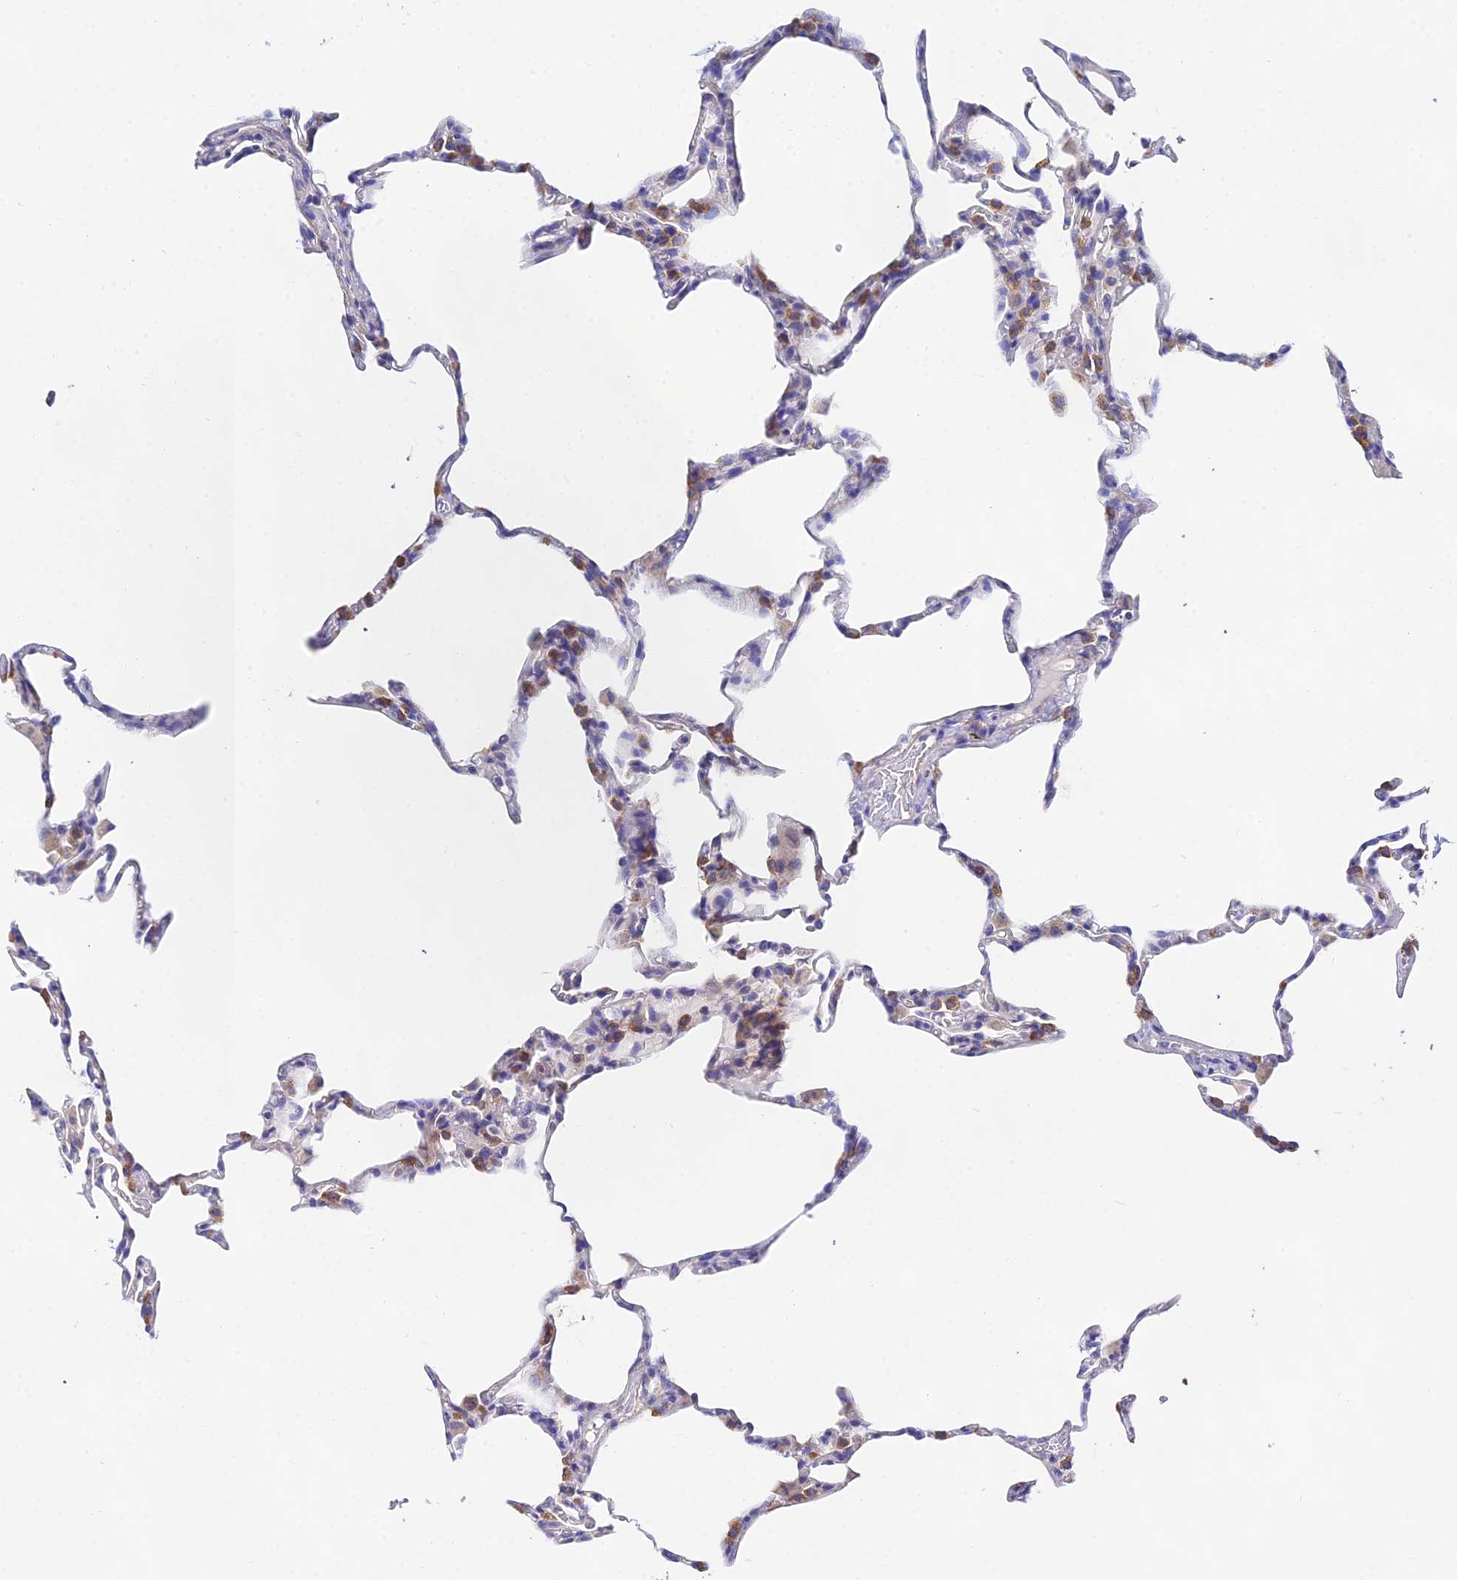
{"staining": {"intensity": "moderate", "quantity": "25%-75%", "location": "cytoplasmic/membranous"}, "tissue": "lung", "cell_type": "Alveolar cells", "image_type": "normal", "snomed": [{"axis": "morphology", "description": "Normal tissue, NOS"}, {"axis": "topography", "description": "Lung"}], "caption": "Moderate cytoplasmic/membranous expression for a protein is appreciated in about 25%-75% of alveolar cells of benign lung using immunohistochemistry (IHC).", "gene": "PPP2R2A", "patient": {"sex": "male", "age": 20}}